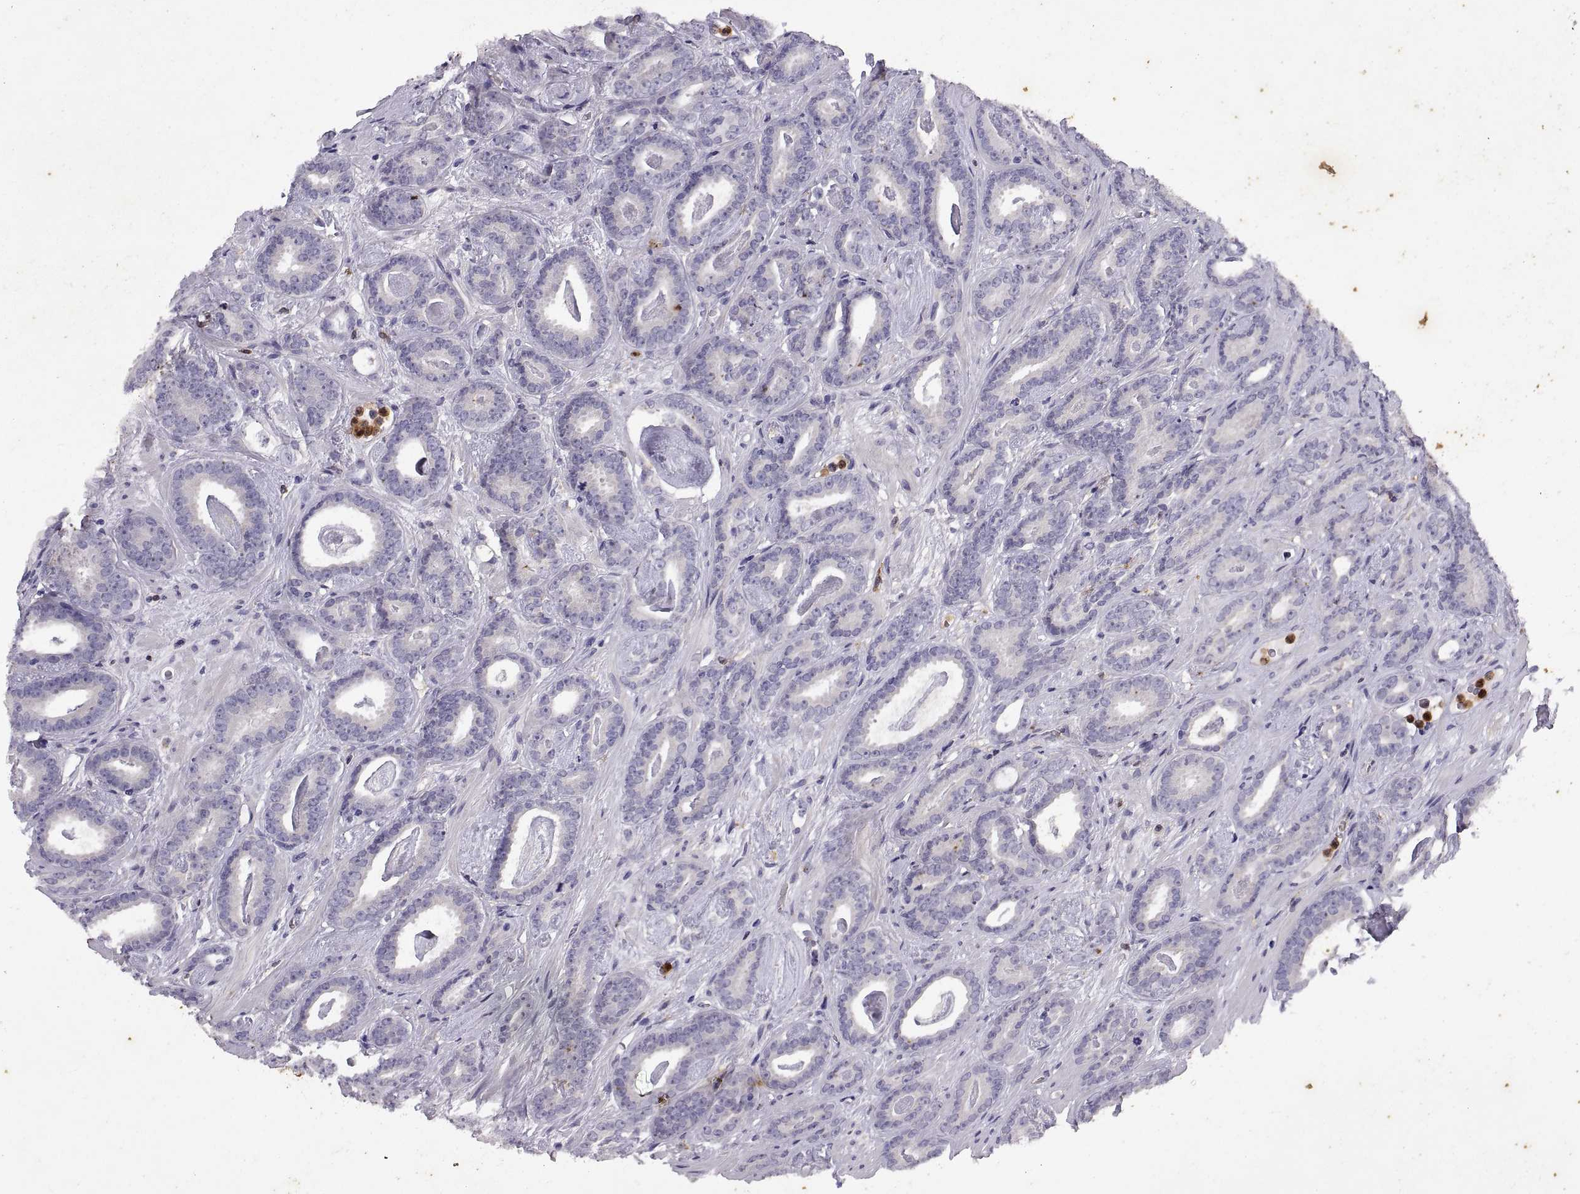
{"staining": {"intensity": "negative", "quantity": "none", "location": "none"}, "tissue": "prostate cancer", "cell_type": "Tumor cells", "image_type": "cancer", "snomed": [{"axis": "morphology", "description": "Adenocarcinoma, Medium grade"}, {"axis": "topography", "description": "Prostate and seminal vesicle, NOS"}, {"axis": "topography", "description": "Prostate"}], "caption": "IHC of human prostate cancer exhibits no staining in tumor cells.", "gene": "DOK3", "patient": {"sex": "male", "age": 54}}